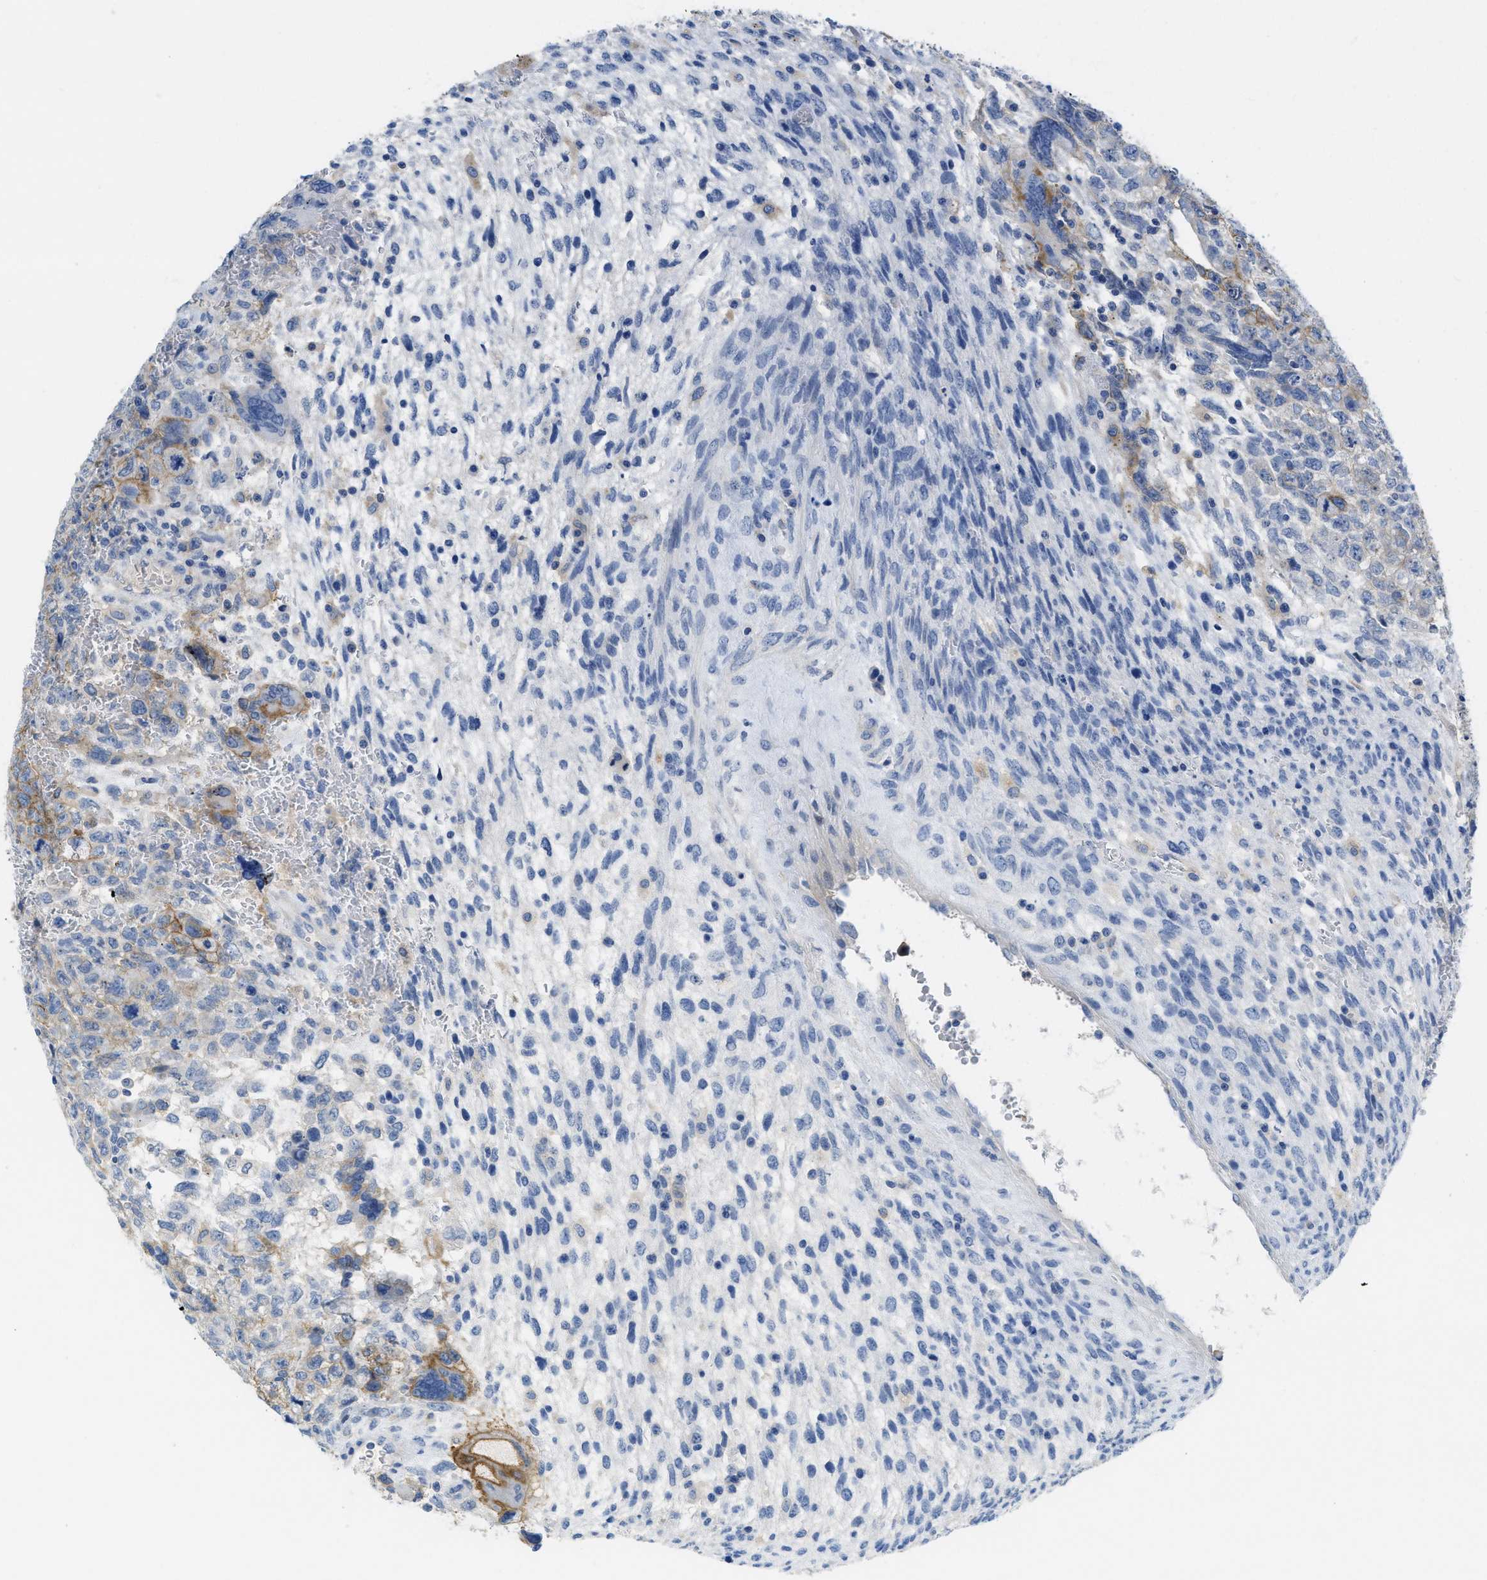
{"staining": {"intensity": "strong", "quantity": "25%-75%", "location": "cytoplasmic/membranous"}, "tissue": "testis cancer", "cell_type": "Tumor cells", "image_type": "cancer", "snomed": [{"axis": "morphology", "description": "Carcinoma, Embryonal, NOS"}, {"axis": "topography", "description": "Testis"}], "caption": "Brown immunohistochemical staining in human testis cancer demonstrates strong cytoplasmic/membranous expression in approximately 25%-75% of tumor cells. (Brightfield microscopy of DAB IHC at high magnification).", "gene": "CNNM4", "patient": {"sex": "male", "age": 28}}